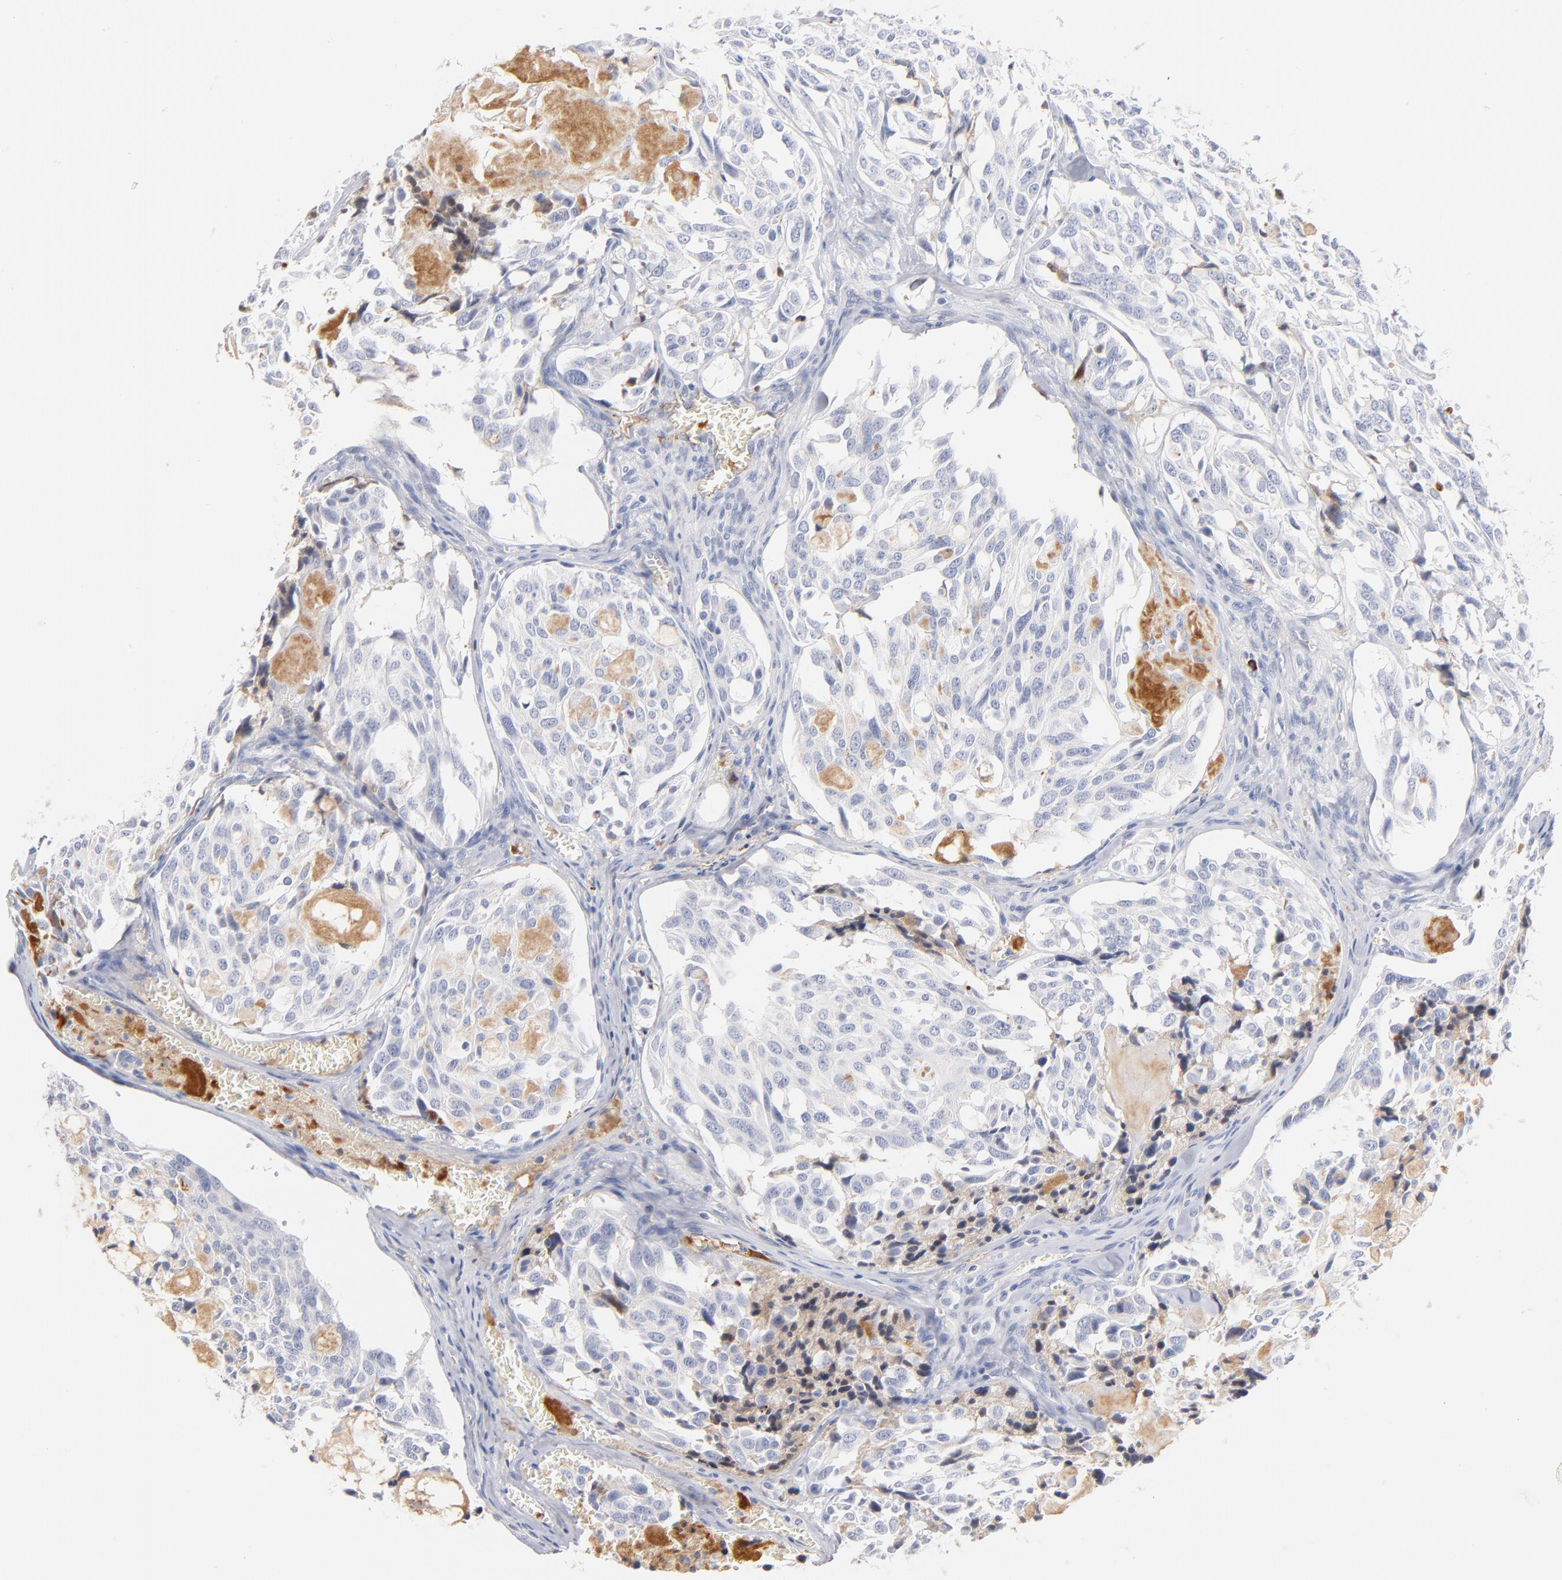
{"staining": {"intensity": "negative", "quantity": "none", "location": "none"}, "tissue": "thyroid cancer", "cell_type": "Tumor cells", "image_type": "cancer", "snomed": [{"axis": "morphology", "description": "Carcinoma, NOS"}, {"axis": "morphology", "description": "Carcinoid, malignant, NOS"}, {"axis": "topography", "description": "Thyroid gland"}], "caption": "Histopathology image shows no protein positivity in tumor cells of thyroid cancer (carcinoid (malignant)) tissue. Nuclei are stained in blue.", "gene": "PLAT", "patient": {"sex": "male", "age": 33}}